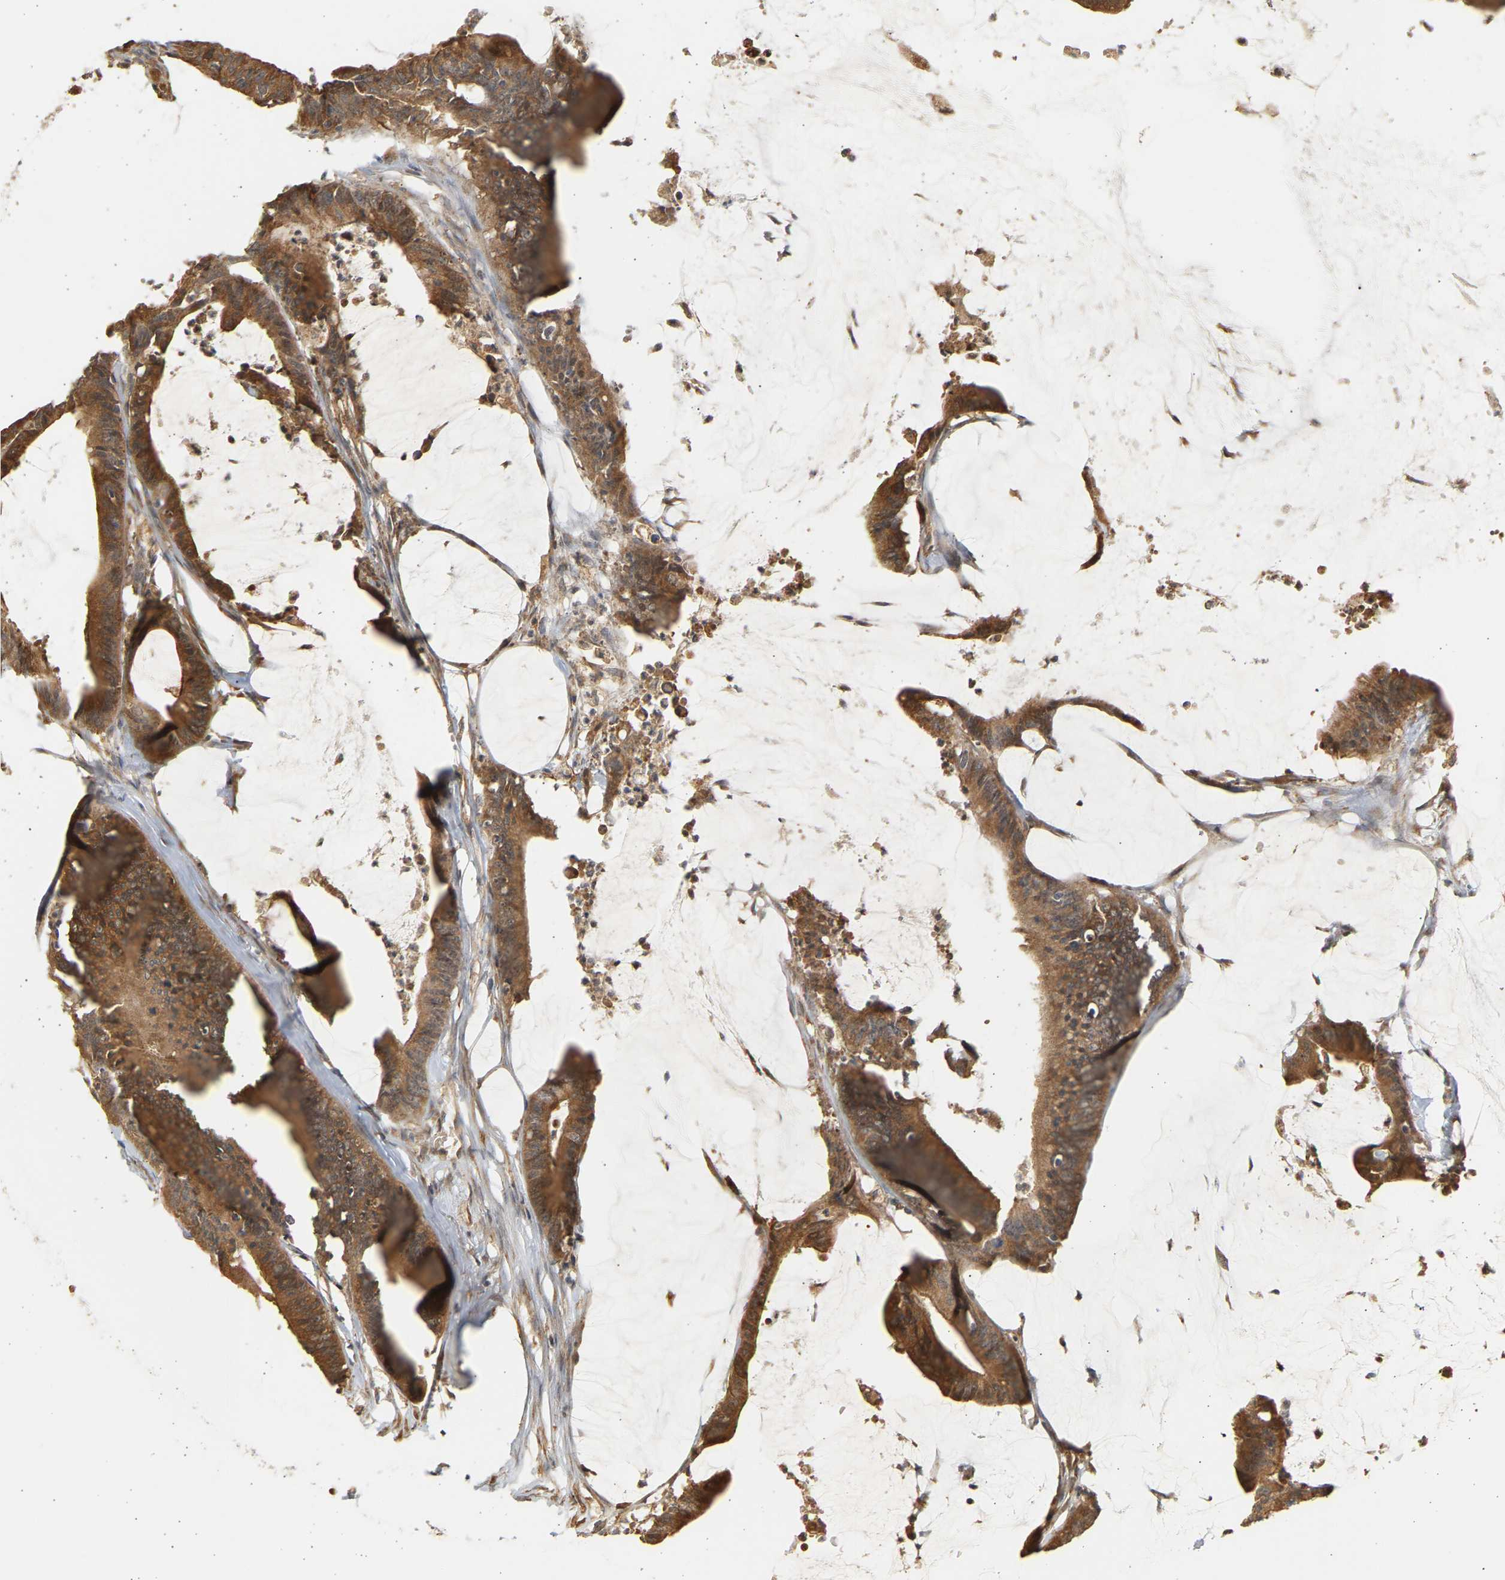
{"staining": {"intensity": "strong", "quantity": ">75%", "location": "cytoplasmic/membranous"}, "tissue": "colorectal cancer", "cell_type": "Tumor cells", "image_type": "cancer", "snomed": [{"axis": "morphology", "description": "Adenocarcinoma, NOS"}, {"axis": "topography", "description": "Rectum"}], "caption": "Immunohistochemistry photomicrograph of colorectal adenocarcinoma stained for a protein (brown), which shows high levels of strong cytoplasmic/membranous expression in approximately >75% of tumor cells.", "gene": "B4GALT6", "patient": {"sex": "female", "age": 66}}